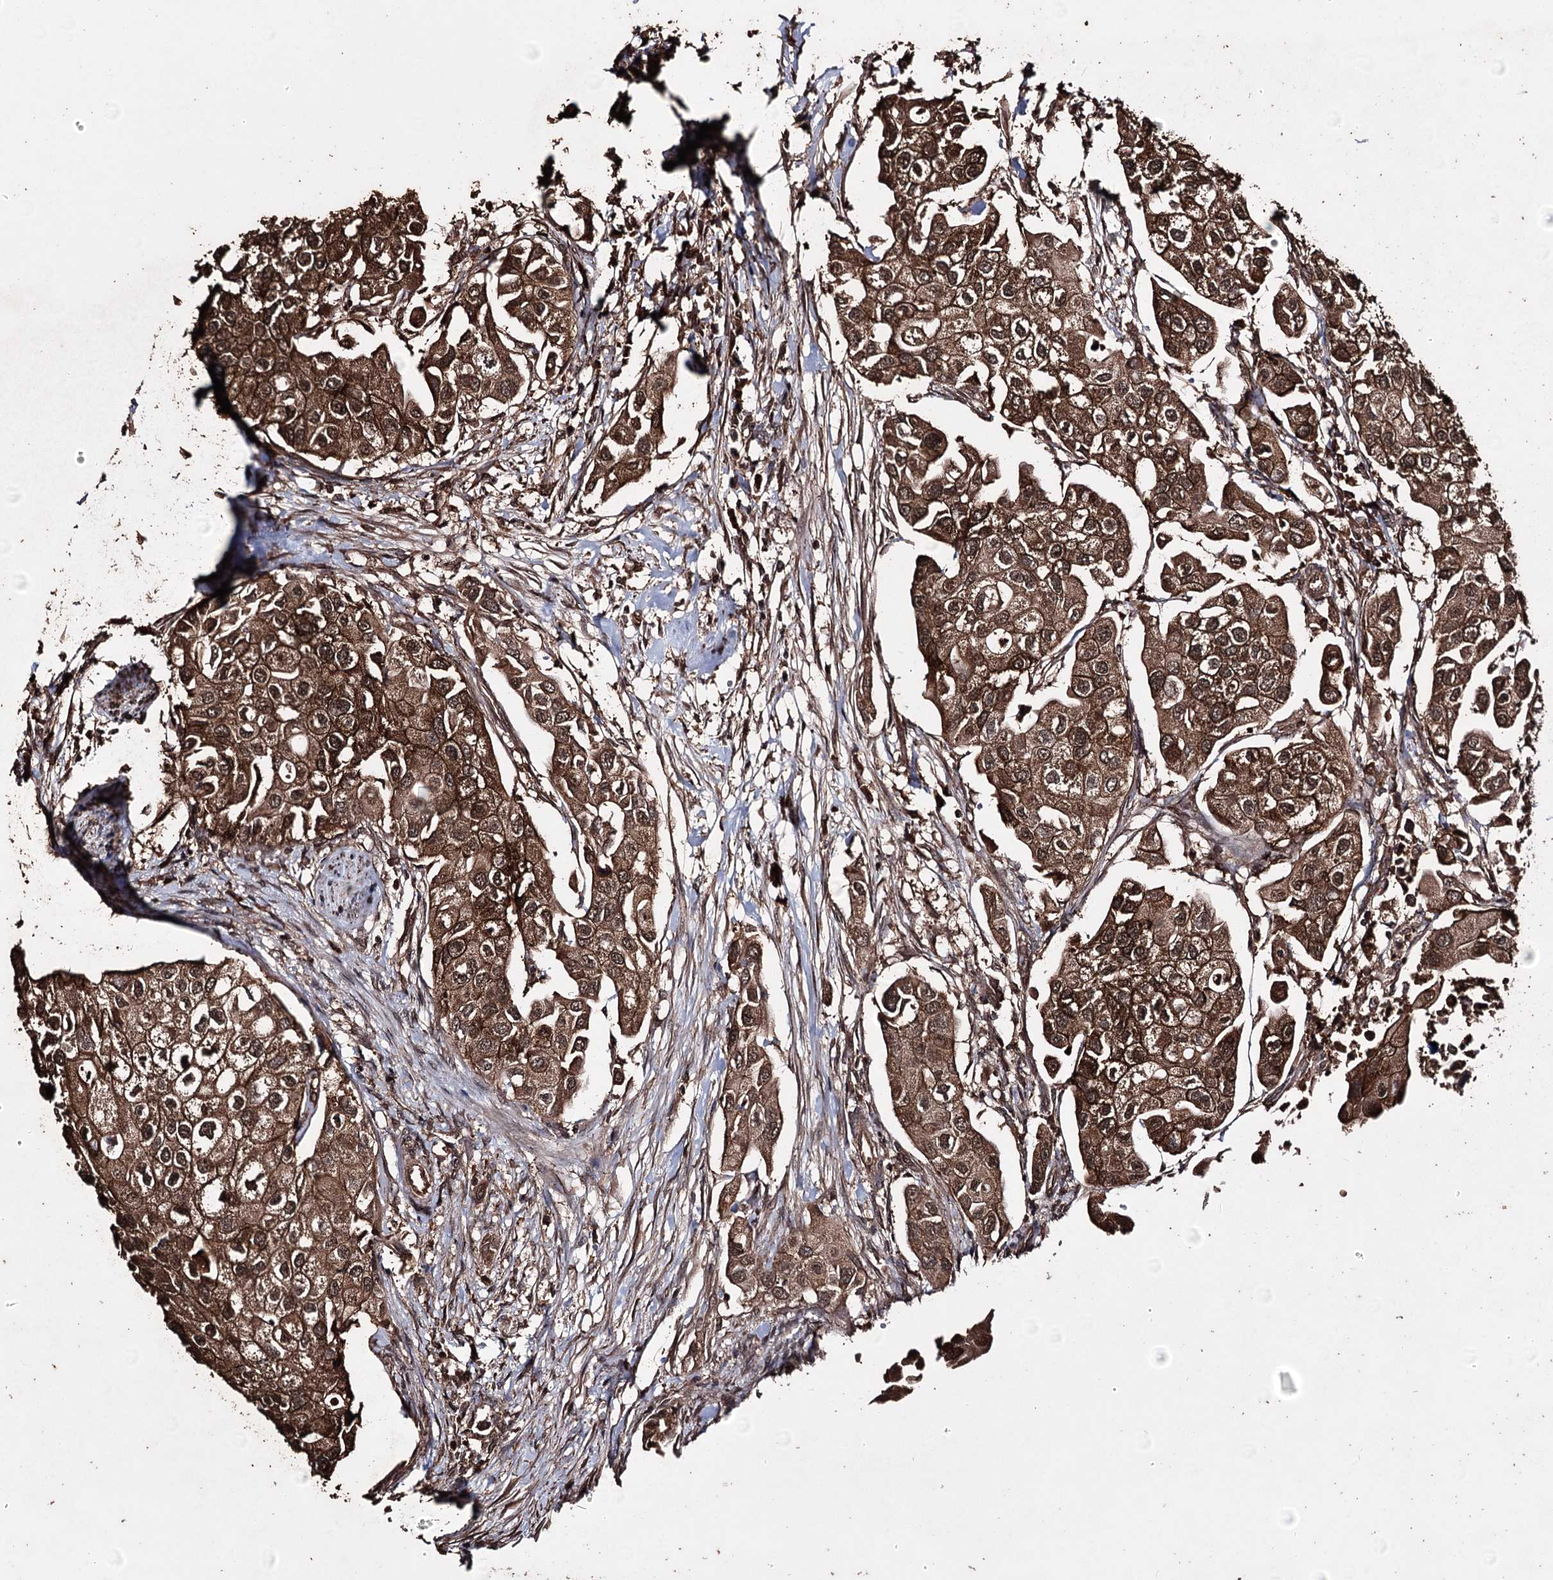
{"staining": {"intensity": "strong", "quantity": ">75%", "location": "cytoplasmic/membranous,nuclear"}, "tissue": "urothelial cancer", "cell_type": "Tumor cells", "image_type": "cancer", "snomed": [{"axis": "morphology", "description": "Urothelial carcinoma, High grade"}, {"axis": "topography", "description": "Urinary bladder"}], "caption": "Tumor cells reveal high levels of strong cytoplasmic/membranous and nuclear expression in about >75% of cells in urothelial carcinoma (high-grade).", "gene": "ZNF662", "patient": {"sex": "male", "age": 64}}